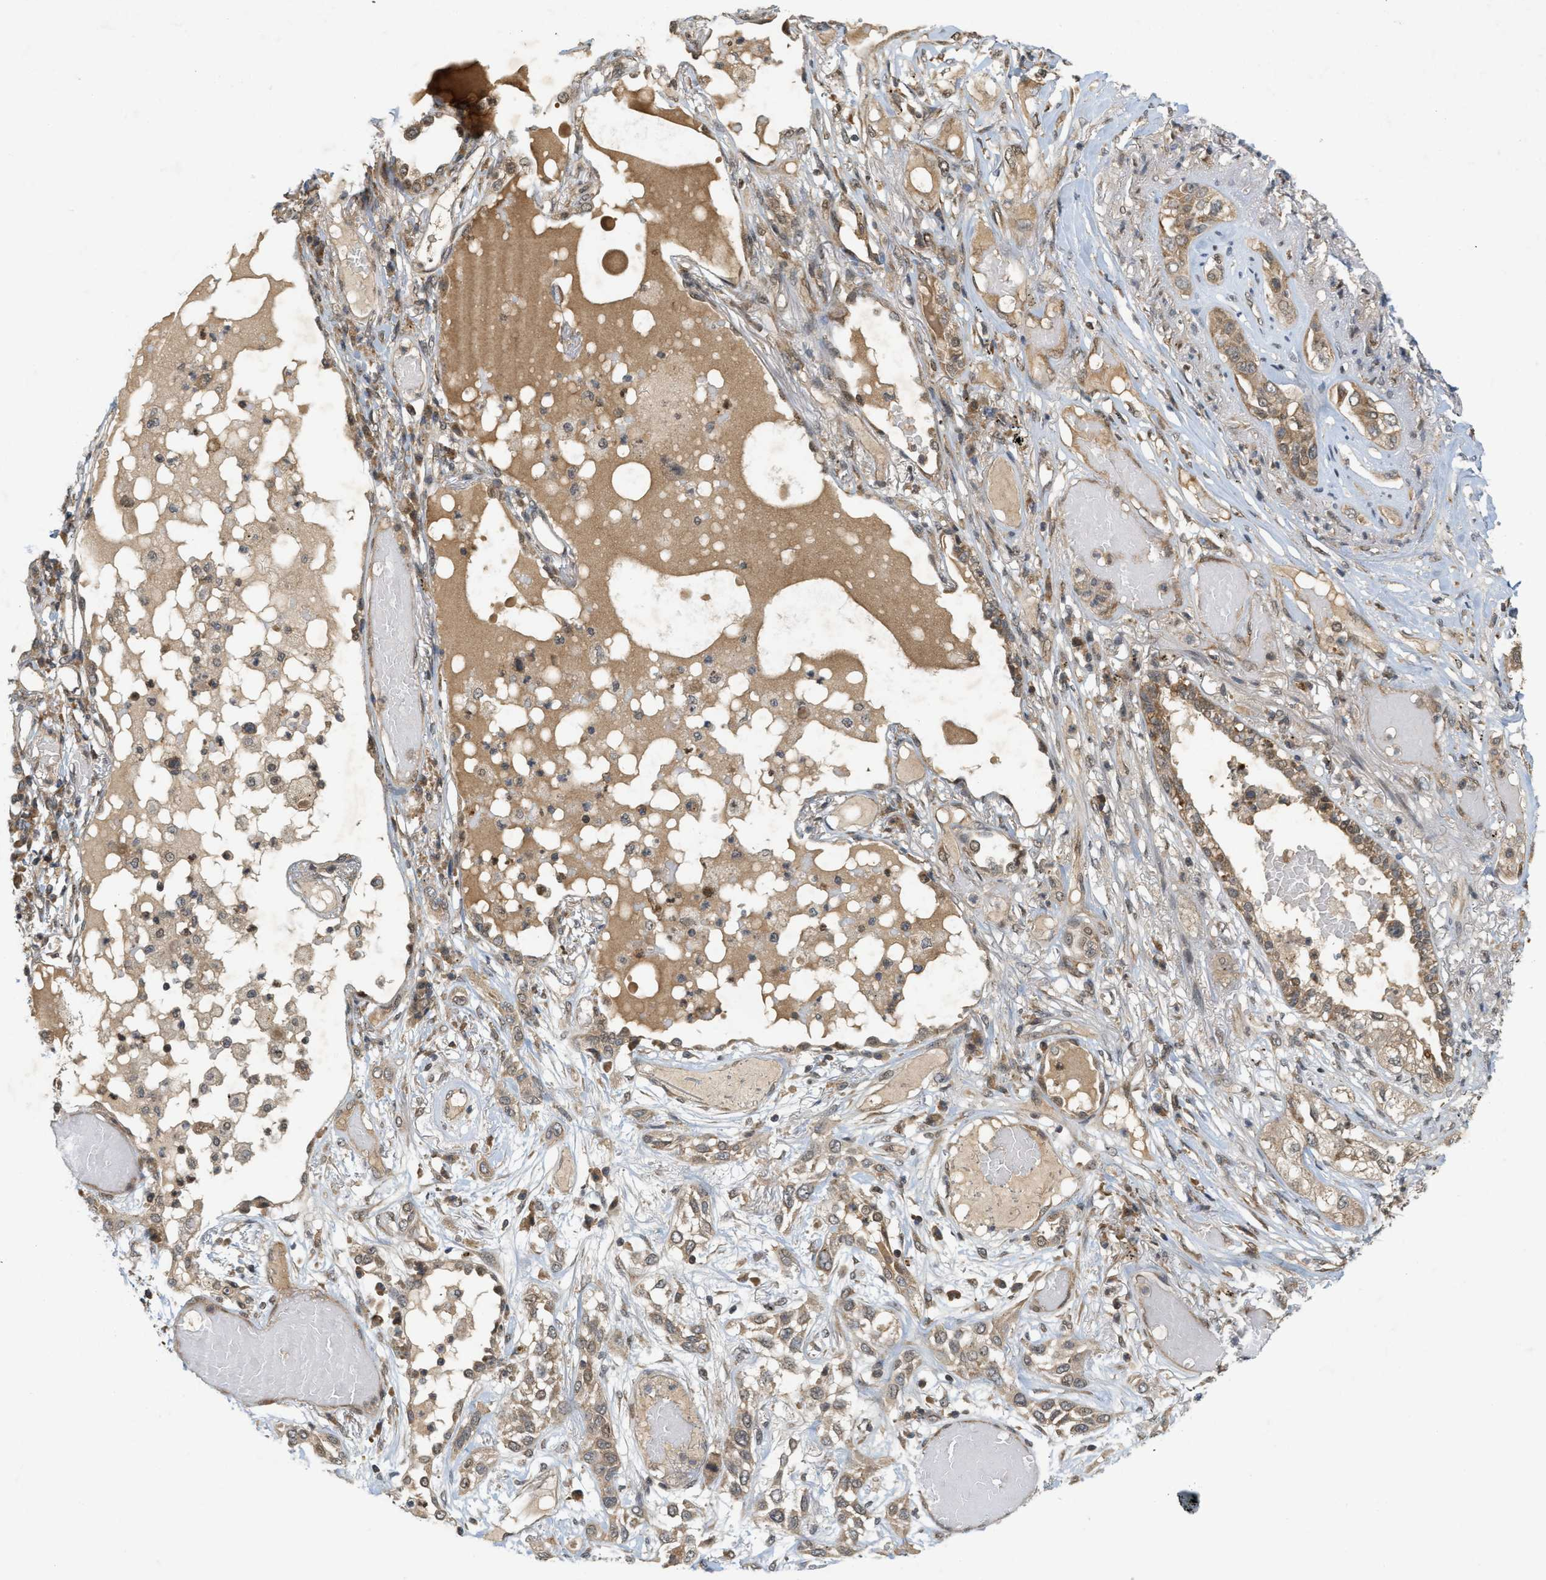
{"staining": {"intensity": "moderate", "quantity": ">75%", "location": "cytoplasmic/membranous"}, "tissue": "lung cancer", "cell_type": "Tumor cells", "image_type": "cancer", "snomed": [{"axis": "morphology", "description": "Squamous cell carcinoma, NOS"}, {"axis": "topography", "description": "Lung"}], "caption": "Immunohistochemistry photomicrograph of human lung cancer (squamous cell carcinoma) stained for a protein (brown), which demonstrates medium levels of moderate cytoplasmic/membranous staining in approximately >75% of tumor cells.", "gene": "PRKD1", "patient": {"sex": "male", "age": 71}}